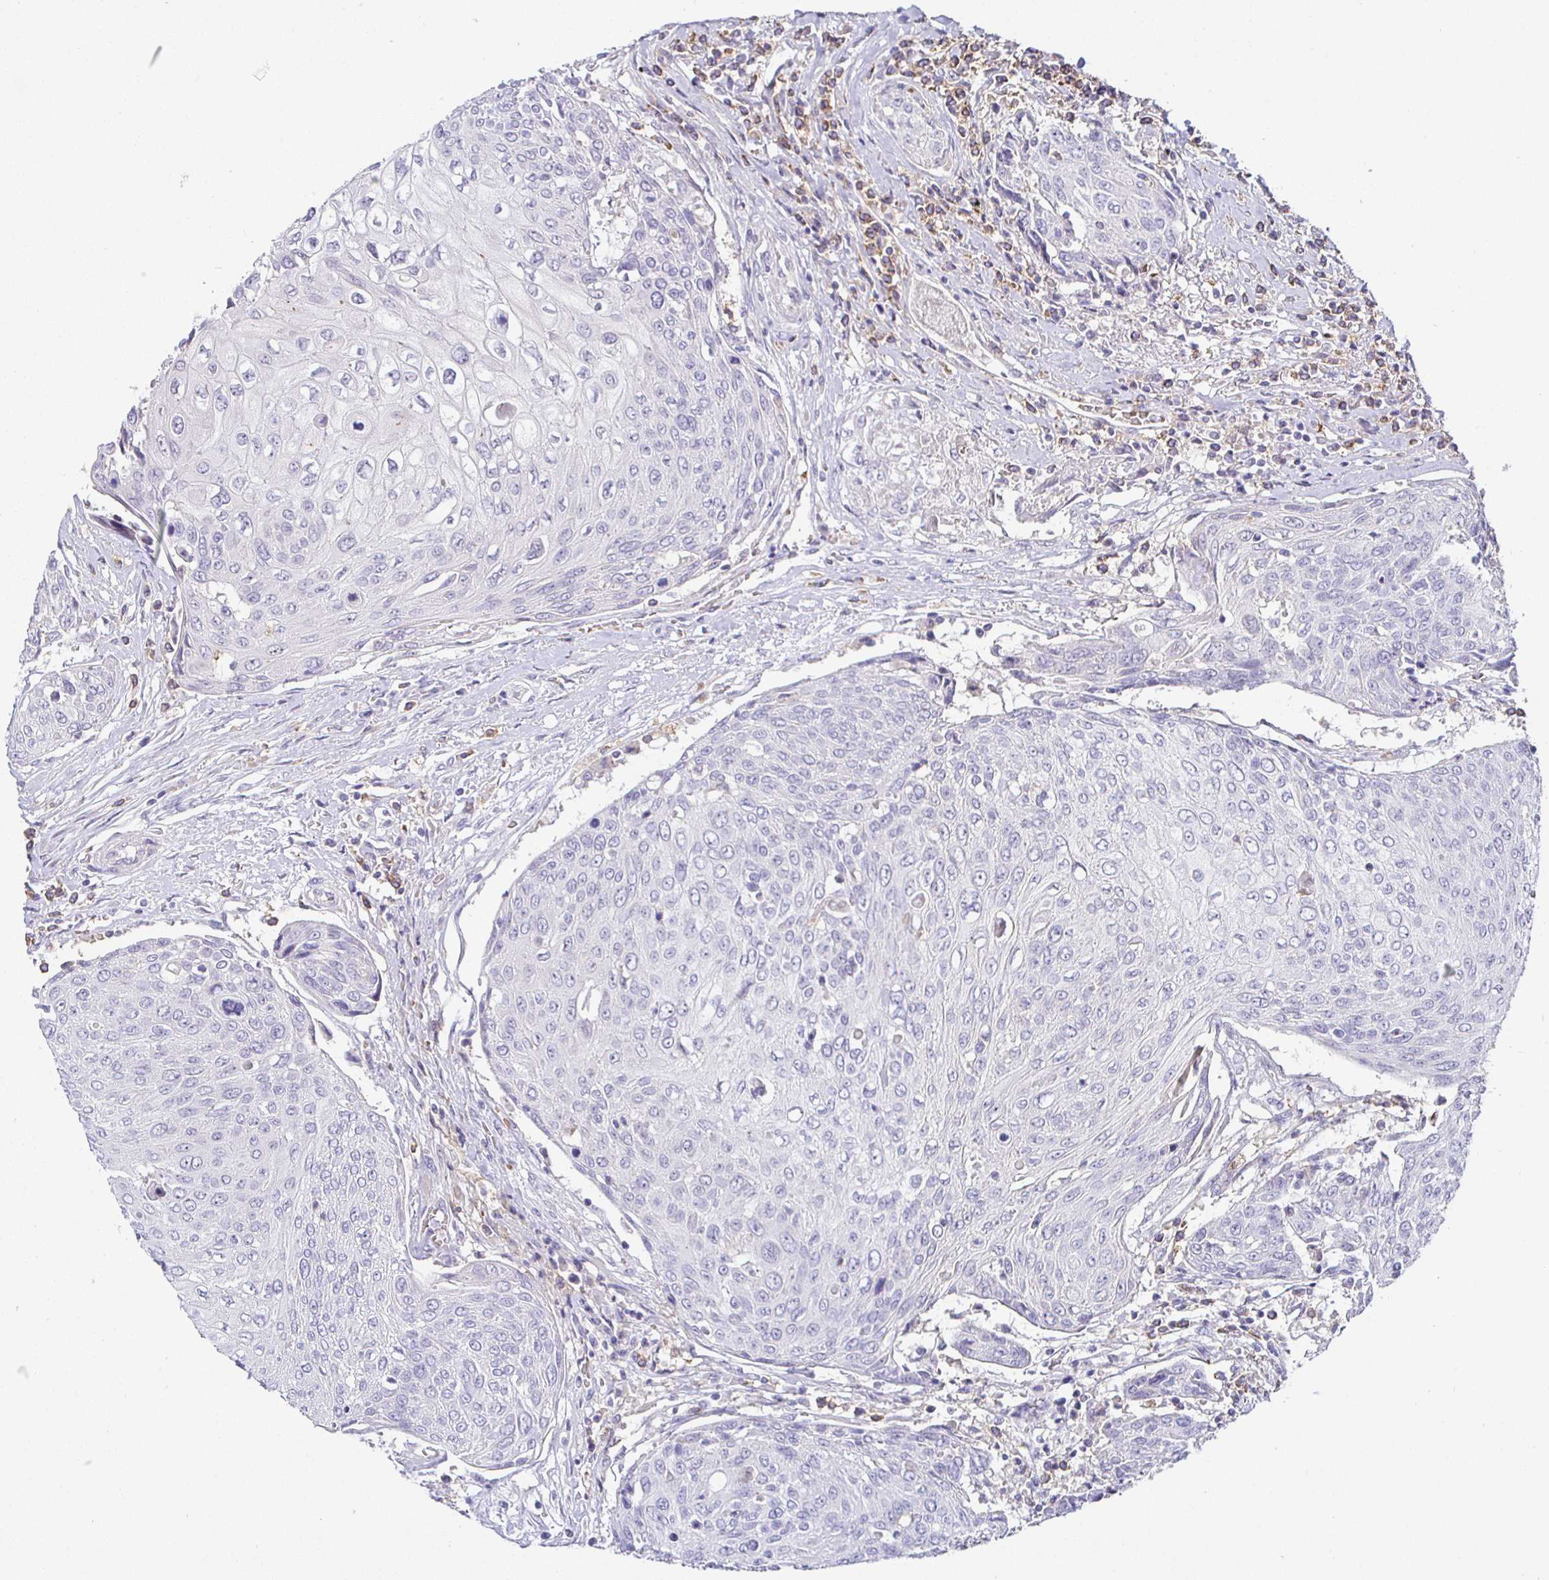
{"staining": {"intensity": "negative", "quantity": "none", "location": "none"}, "tissue": "urothelial cancer", "cell_type": "Tumor cells", "image_type": "cancer", "snomed": [{"axis": "morphology", "description": "Urothelial carcinoma, High grade"}, {"axis": "topography", "description": "Urinary bladder"}], "caption": "Histopathology image shows no significant protein staining in tumor cells of high-grade urothelial carcinoma.", "gene": "SIRPA", "patient": {"sex": "female", "age": 70}}